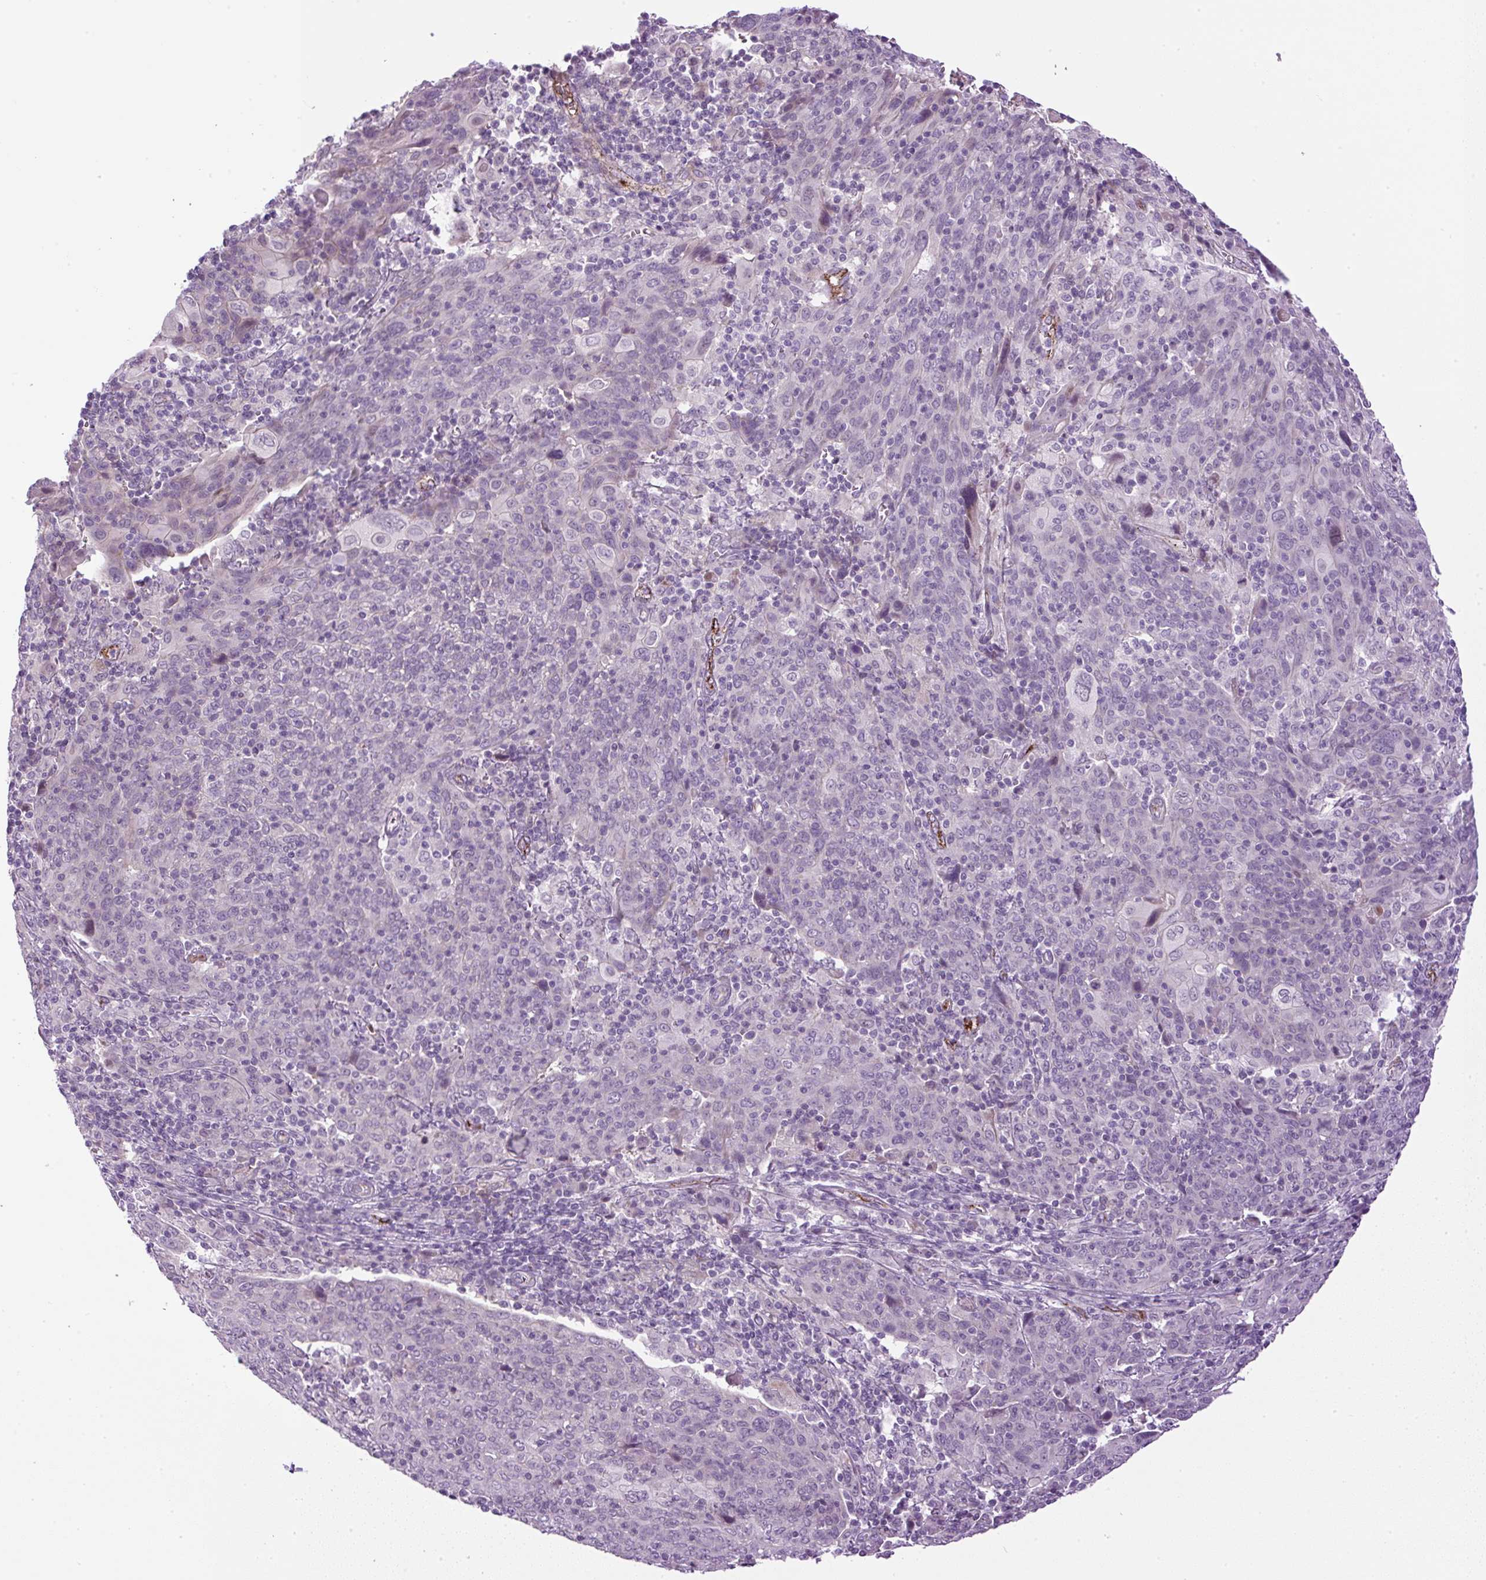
{"staining": {"intensity": "negative", "quantity": "none", "location": "none"}, "tissue": "cervical cancer", "cell_type": "Tumor cells", "image_type": "cancer", "snomed": [{"axis": "morphology", "description": "Squamous cell carcinoma, NOS"}, {"axis": "topography", "description": "Cervix"}], "caption": "High magnification brightfield microscopy of cervical cancer (squamous cell carcinoma) stained with DAB (brown) and counterstained with hematoxylin (blue): tumor cells show no significant expression.", "gene": "LEFTY2", "patient": {"sex": "female", "age": 67}}